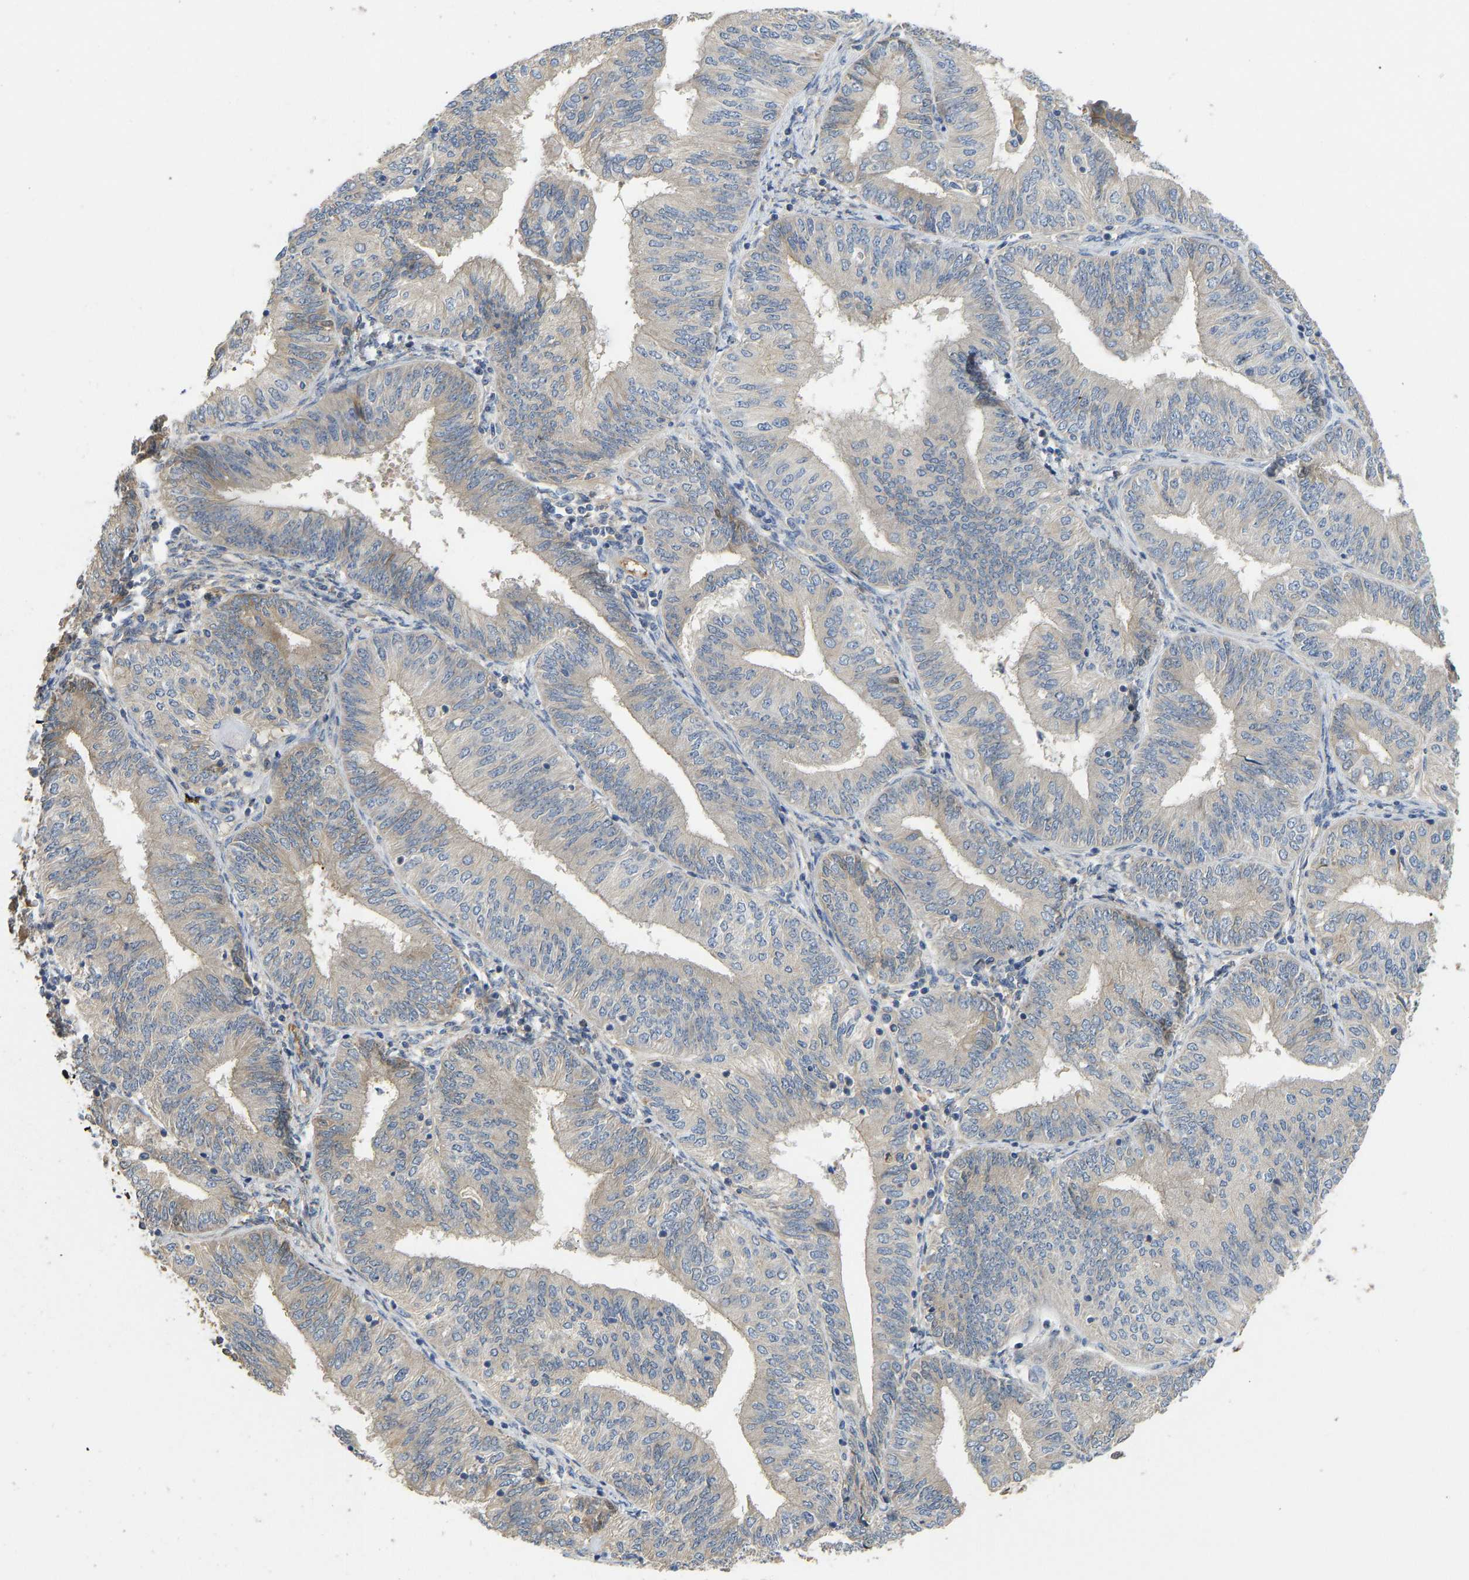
{"staining": {"intensity": "weak", "quantity": "25%-75%", "location": "cytoplasmic/membranous"}, "tissue": "endometrial cancer", "cell_type": "Tumor cells", "image_type": "cancer", "snomed": [{"axis": "morphology", "description": "Adenocarcinoma, NOS"}, {"axis": "topography", "description": "Endometrium"}], "caption": "This micrograph reveals endometrial cancer stained with immunohistochemistry (IHC) to label a protein in brown. The cytoplasmic/membranous of tumor cells show weak positivity for the protein. Nuclei are counter-stained blue.", "gene": "VCPKMT", "patient": {"sex": "female", "age": 58}}